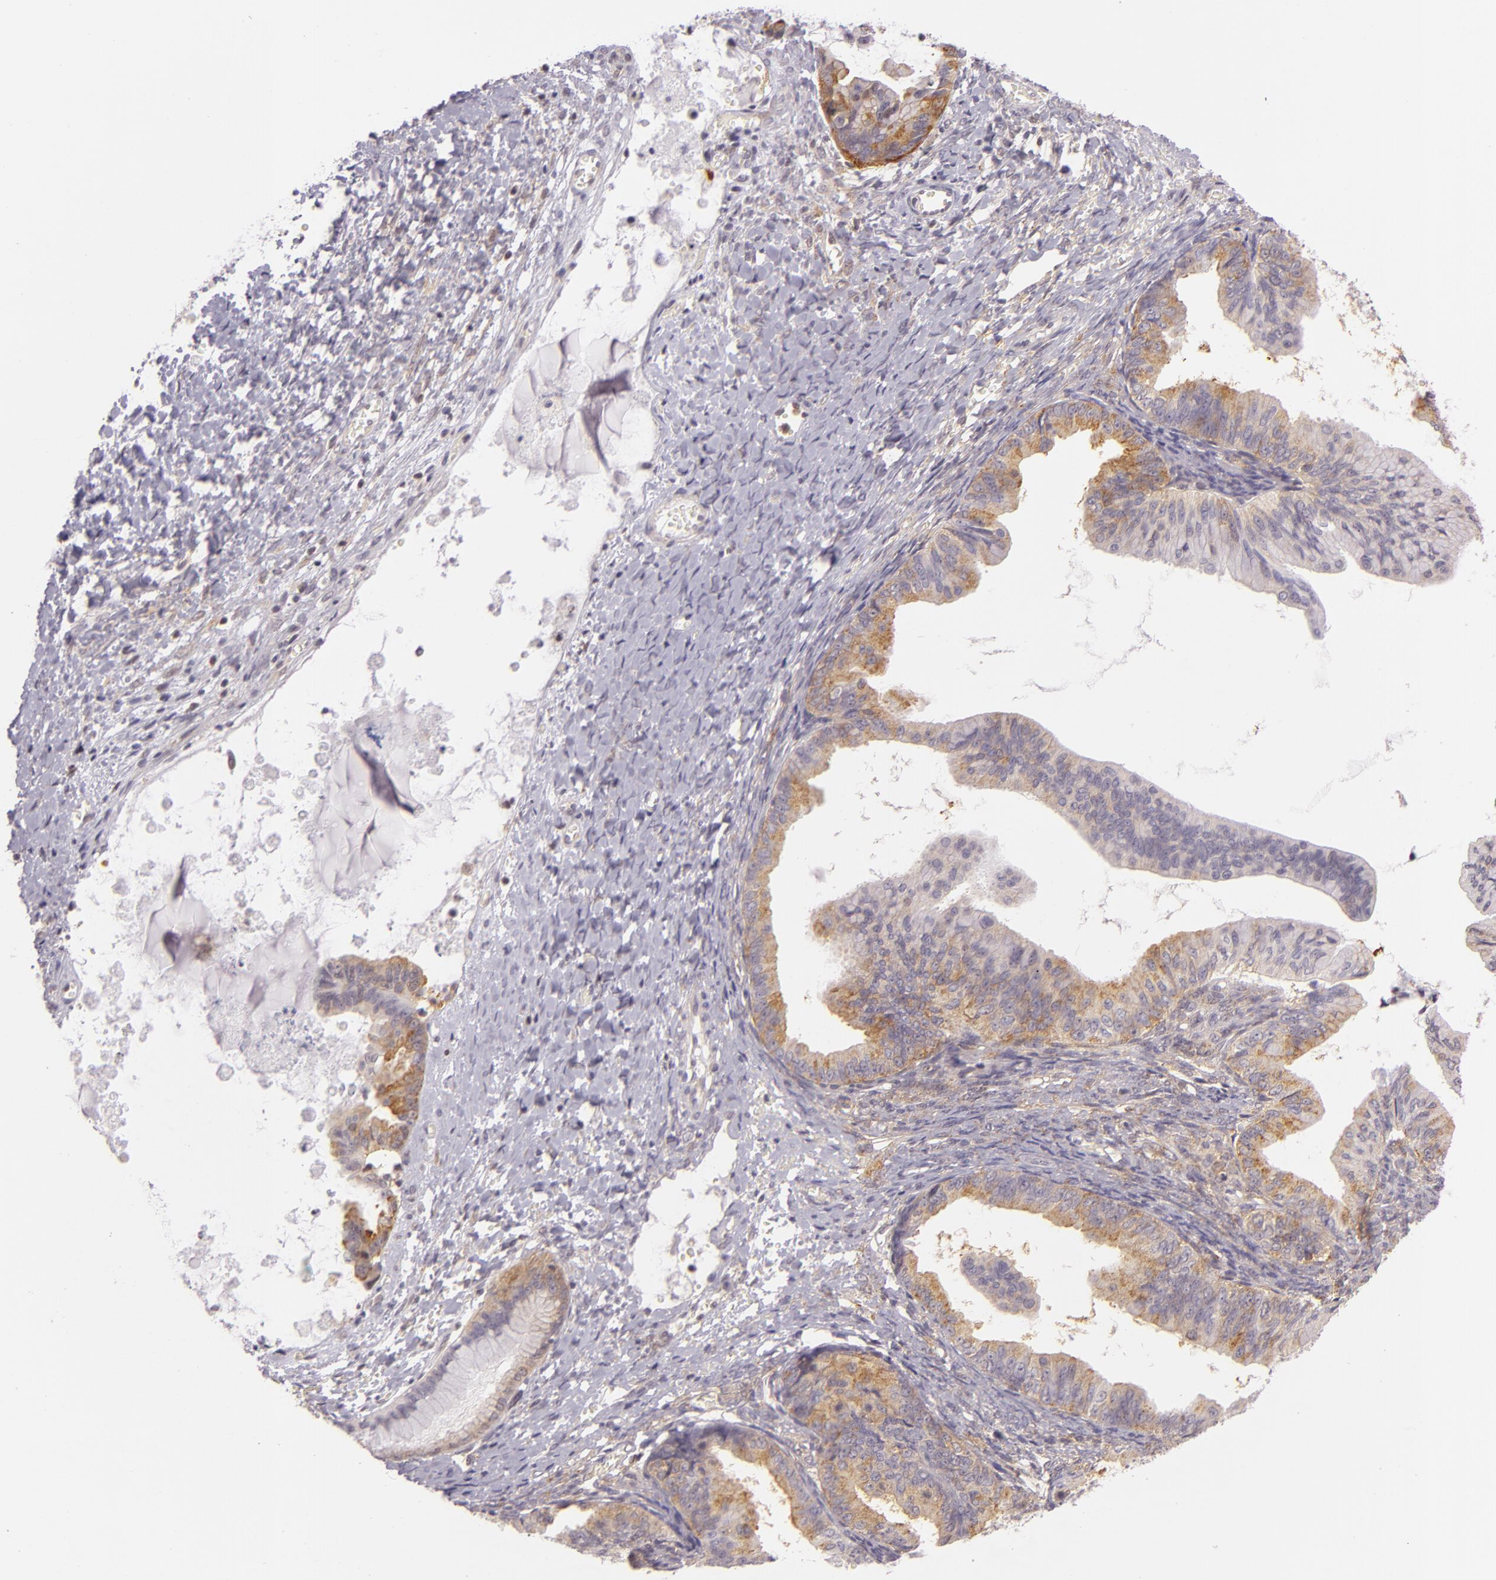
{"staining": {"intensity": "moderate", "quantity": "25%-75%", "location": "cytoplasmic/membranous"}, "tissue": "ovarian cancer", "cell_type": "Tumor cells", "image_type": "cancer", "snomed": [{"axis": "morphology", "description": "Cystadenocarcinoma, mucinous, NOS"}, {"axis": "topography", "description": "Ovary"}], "caption": "The histopathology image displays immunohistochemical staining of ovarian mucinous cystadenocarcinoma. There is moderate cytoplasmic/membranous positivity is appreciated in about 25%-75% of tumor cells.", "gene": "IMPDH1", "patient": {"sex": "female", "age": 36}}